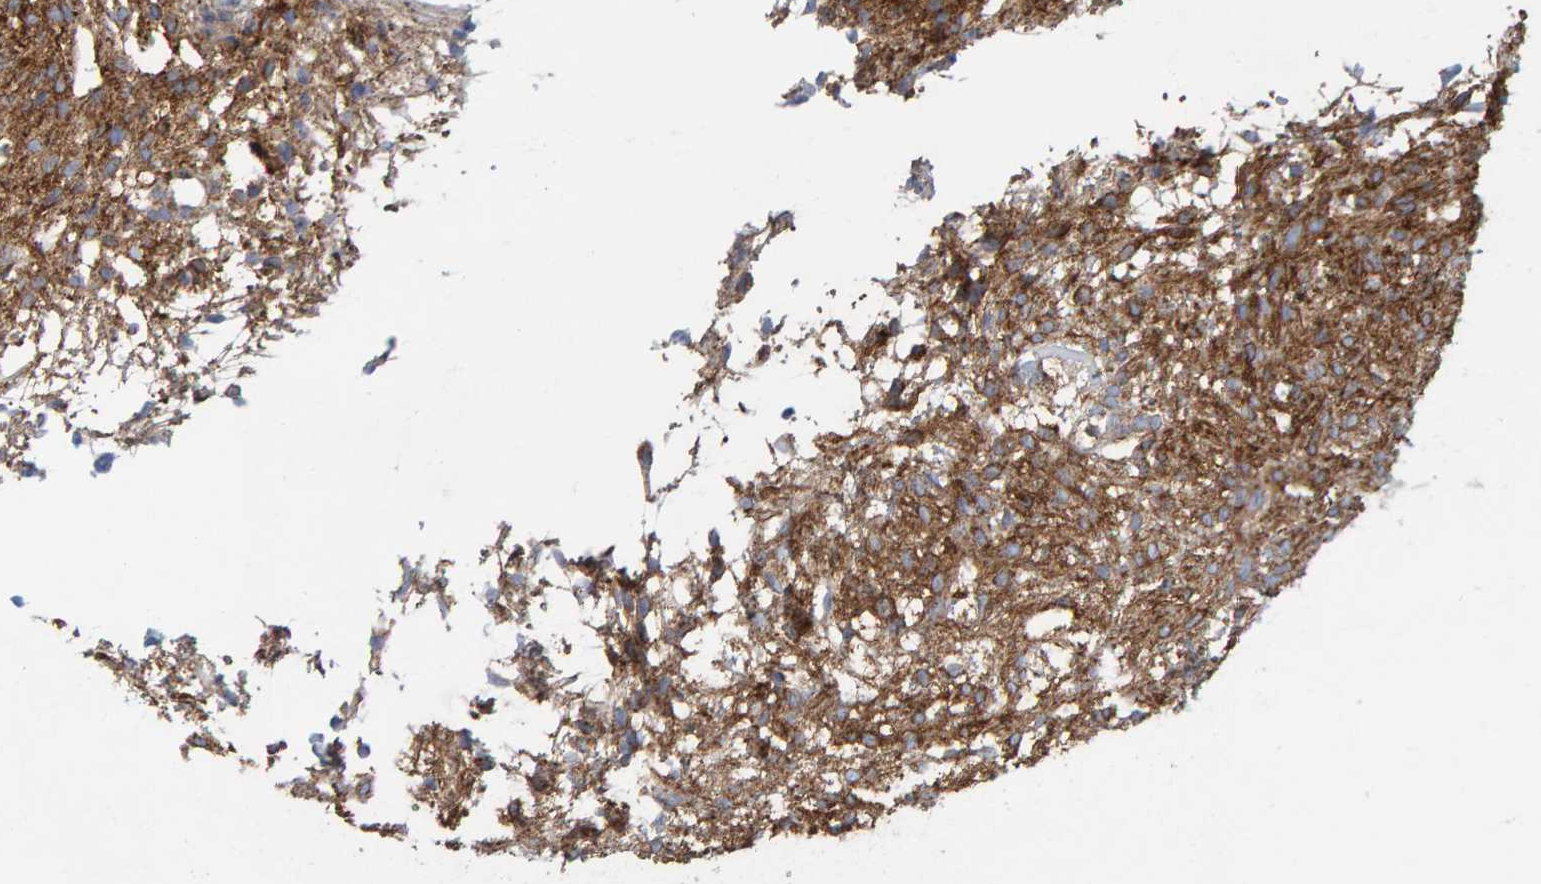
{"staining": {"intensity": "strong", "quantity": "25%-75%", "location": "cytoplasmic/membranous"}, "tissue": "ovary", "cell_type": "Ovarian stroma cells", "image_type": "normal", "snomed": [{"axis": "morphology", "description": "Normal tissue, NOS"}, {"axis": "morphology", "description": "Cyst, NOS"}, {"axis": "topography", "description": "Ovary"}], "caption": "IHC staining of benign ovary, which demonstrates high levels of strong cytoplasmic/membranous positivity in approximately 25%-75% of ovarian stroma cells indicating strong cytoplasmic/membranous protein expression. The staining was performed using DAB (3,3'-diaminobenzidine) (brown) for protein detection and nuclei were counterstained in hematoxylin (blue).", "gene": "MVP", "patient": {"sex": "female", "age": 18}}